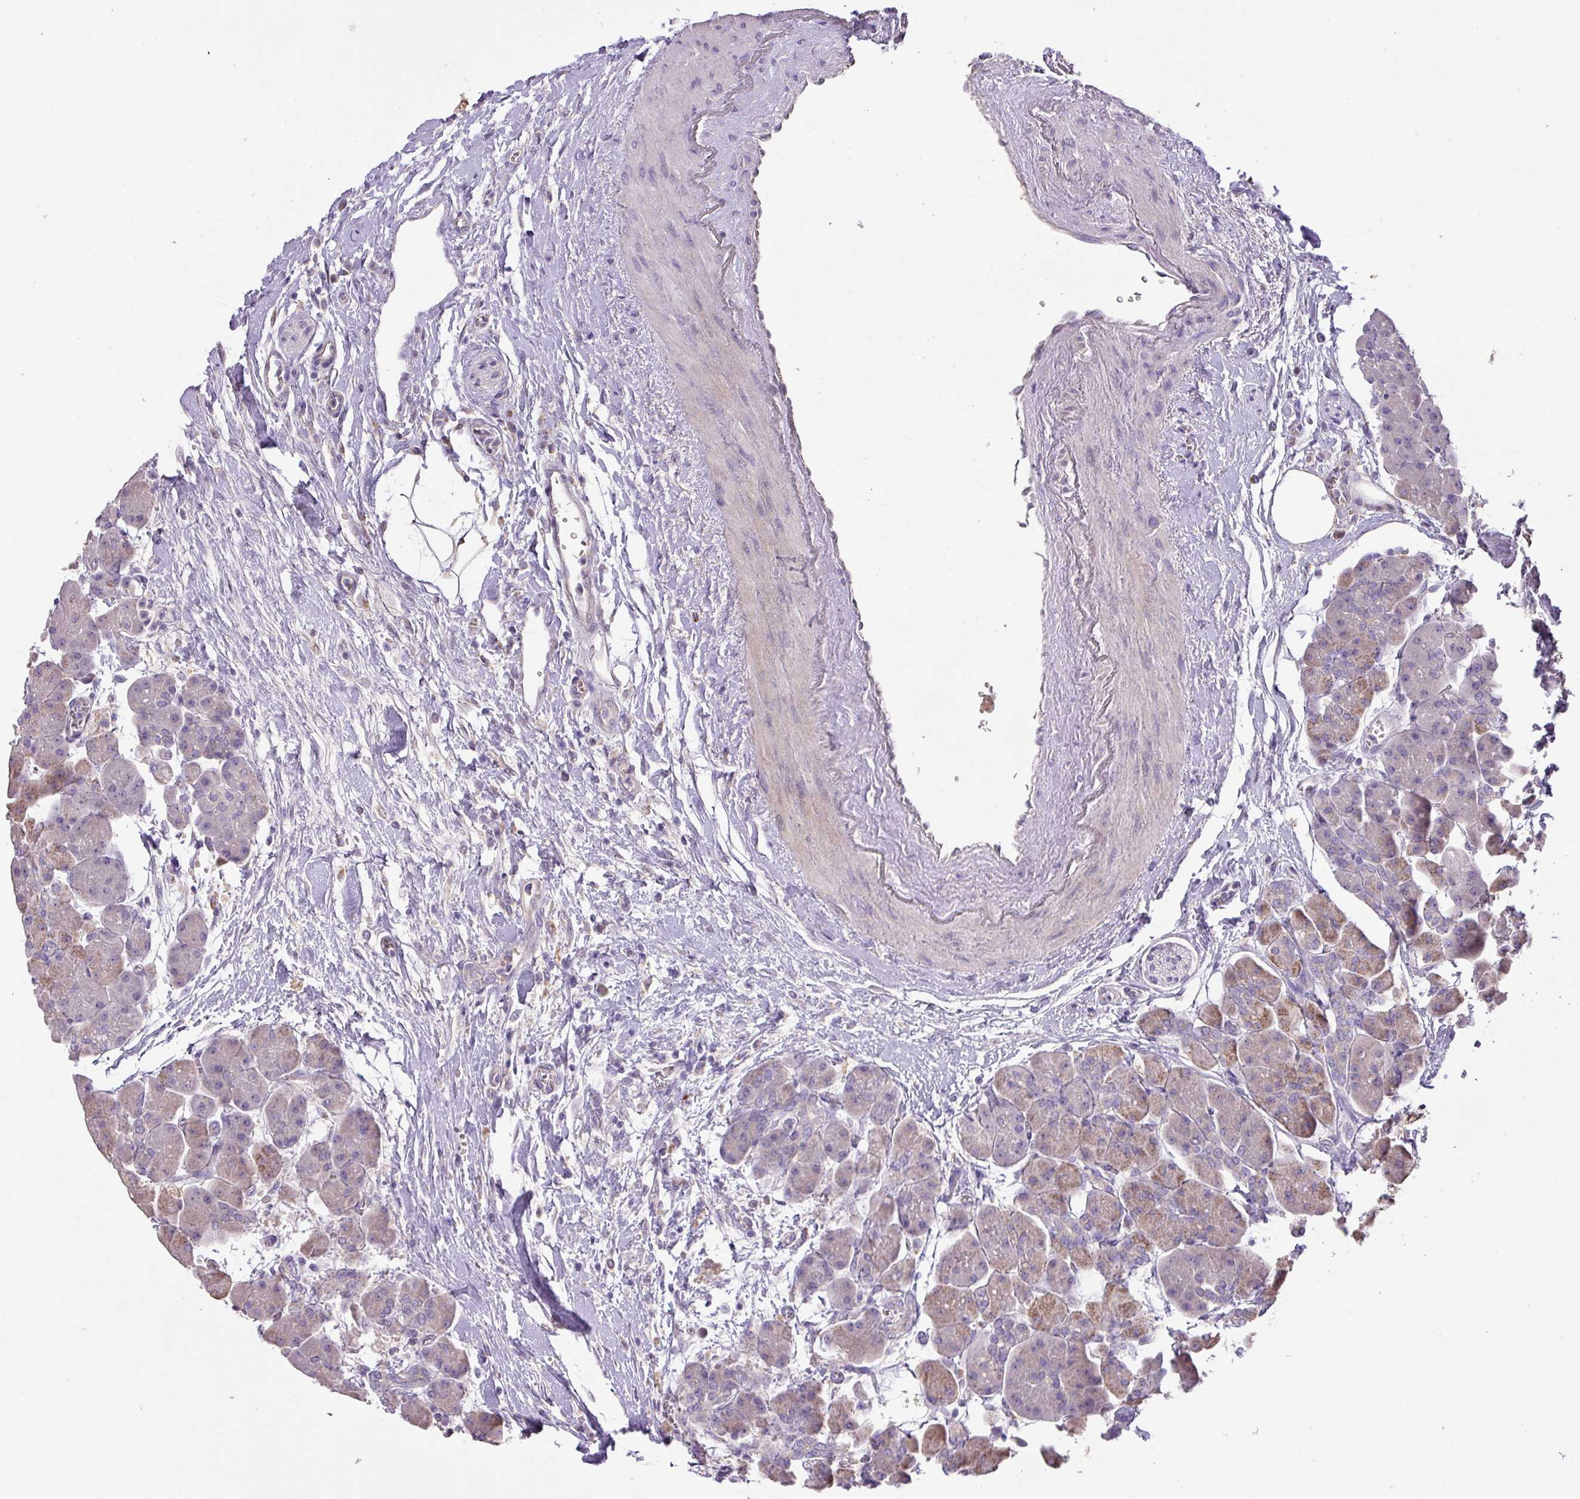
{"staining": {"intensity": "moderate", "quantity": "<25%", "location": "cytoplasmic/membranous"}, "tissue": "pancreas", "cell_type": "Exocrine glandular cells", "image_type": "normal", "snomed": [{"axis": "morphology", "description": "Normal tissue, NOS"}, {"axis": "topography", "description": "Pancreas"}], "caption": "A histopathology image showing moderate cytoplasmic/membranous staining in about <25% of exocrine glandular cells in unremarkable pancreas, as visualized by brown immunohistochemical staining.", "gene": "PRADC1", "patient": {"sex": "male", "age": 66}}